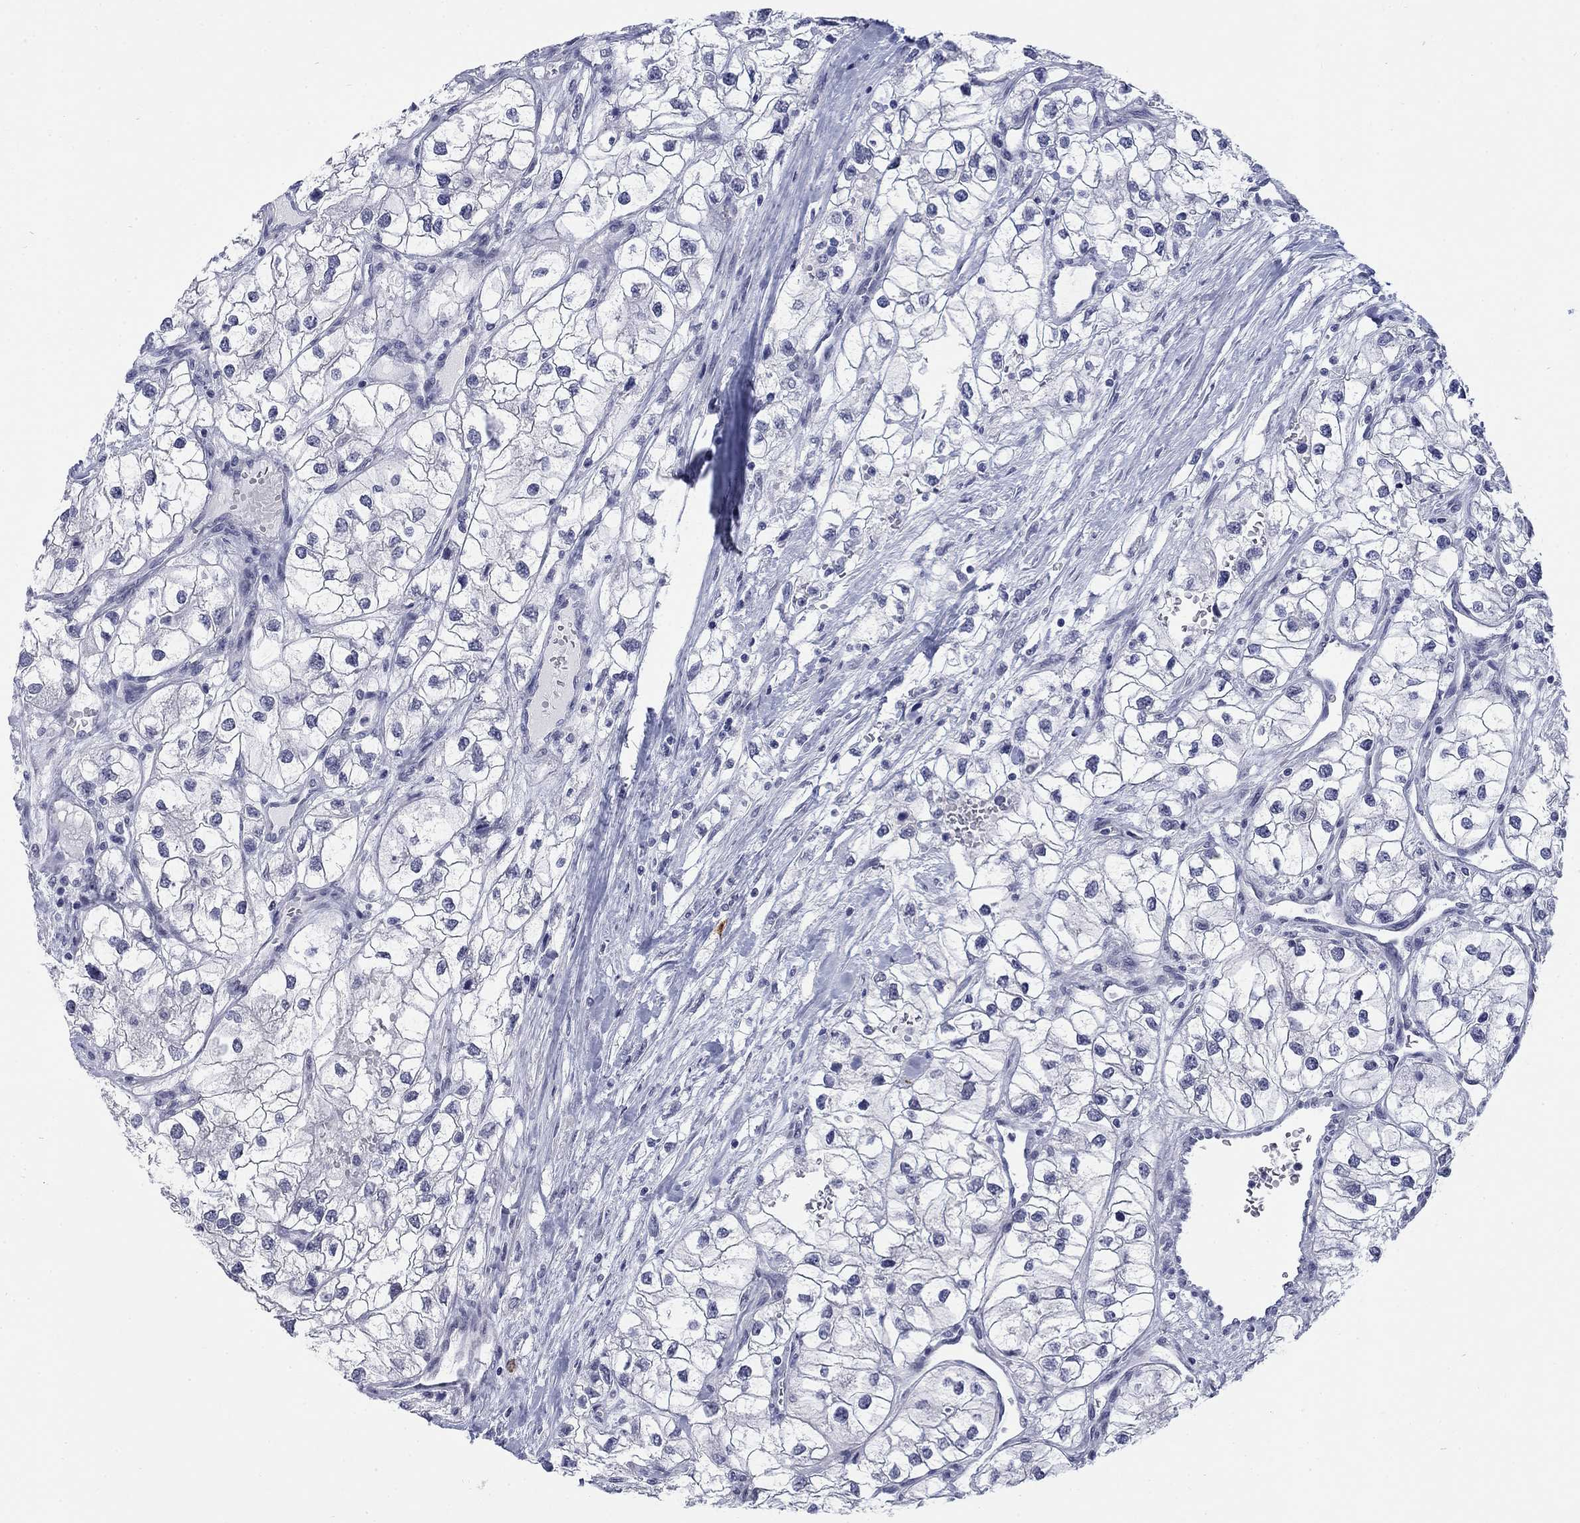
{"staining": {"intensity": "negative", "quantity": "none", "location": "none"}, "tissue": "renal cancer", "cell_type": "Tumor cells", "image_type": "cancer", "snomed": [{"axis": "morphology", "description": "Adenocarcinoma, NOS"}, {"axis": "topography", "description": "Kidney"}], "caption": "Immunohistochemistry image of human renal adenocarcinoma stained for a protein (brown), which displays no positivity in tumor cells.", "gene": "ECEL1", "patient": {"sex": "male", "age": 59}}